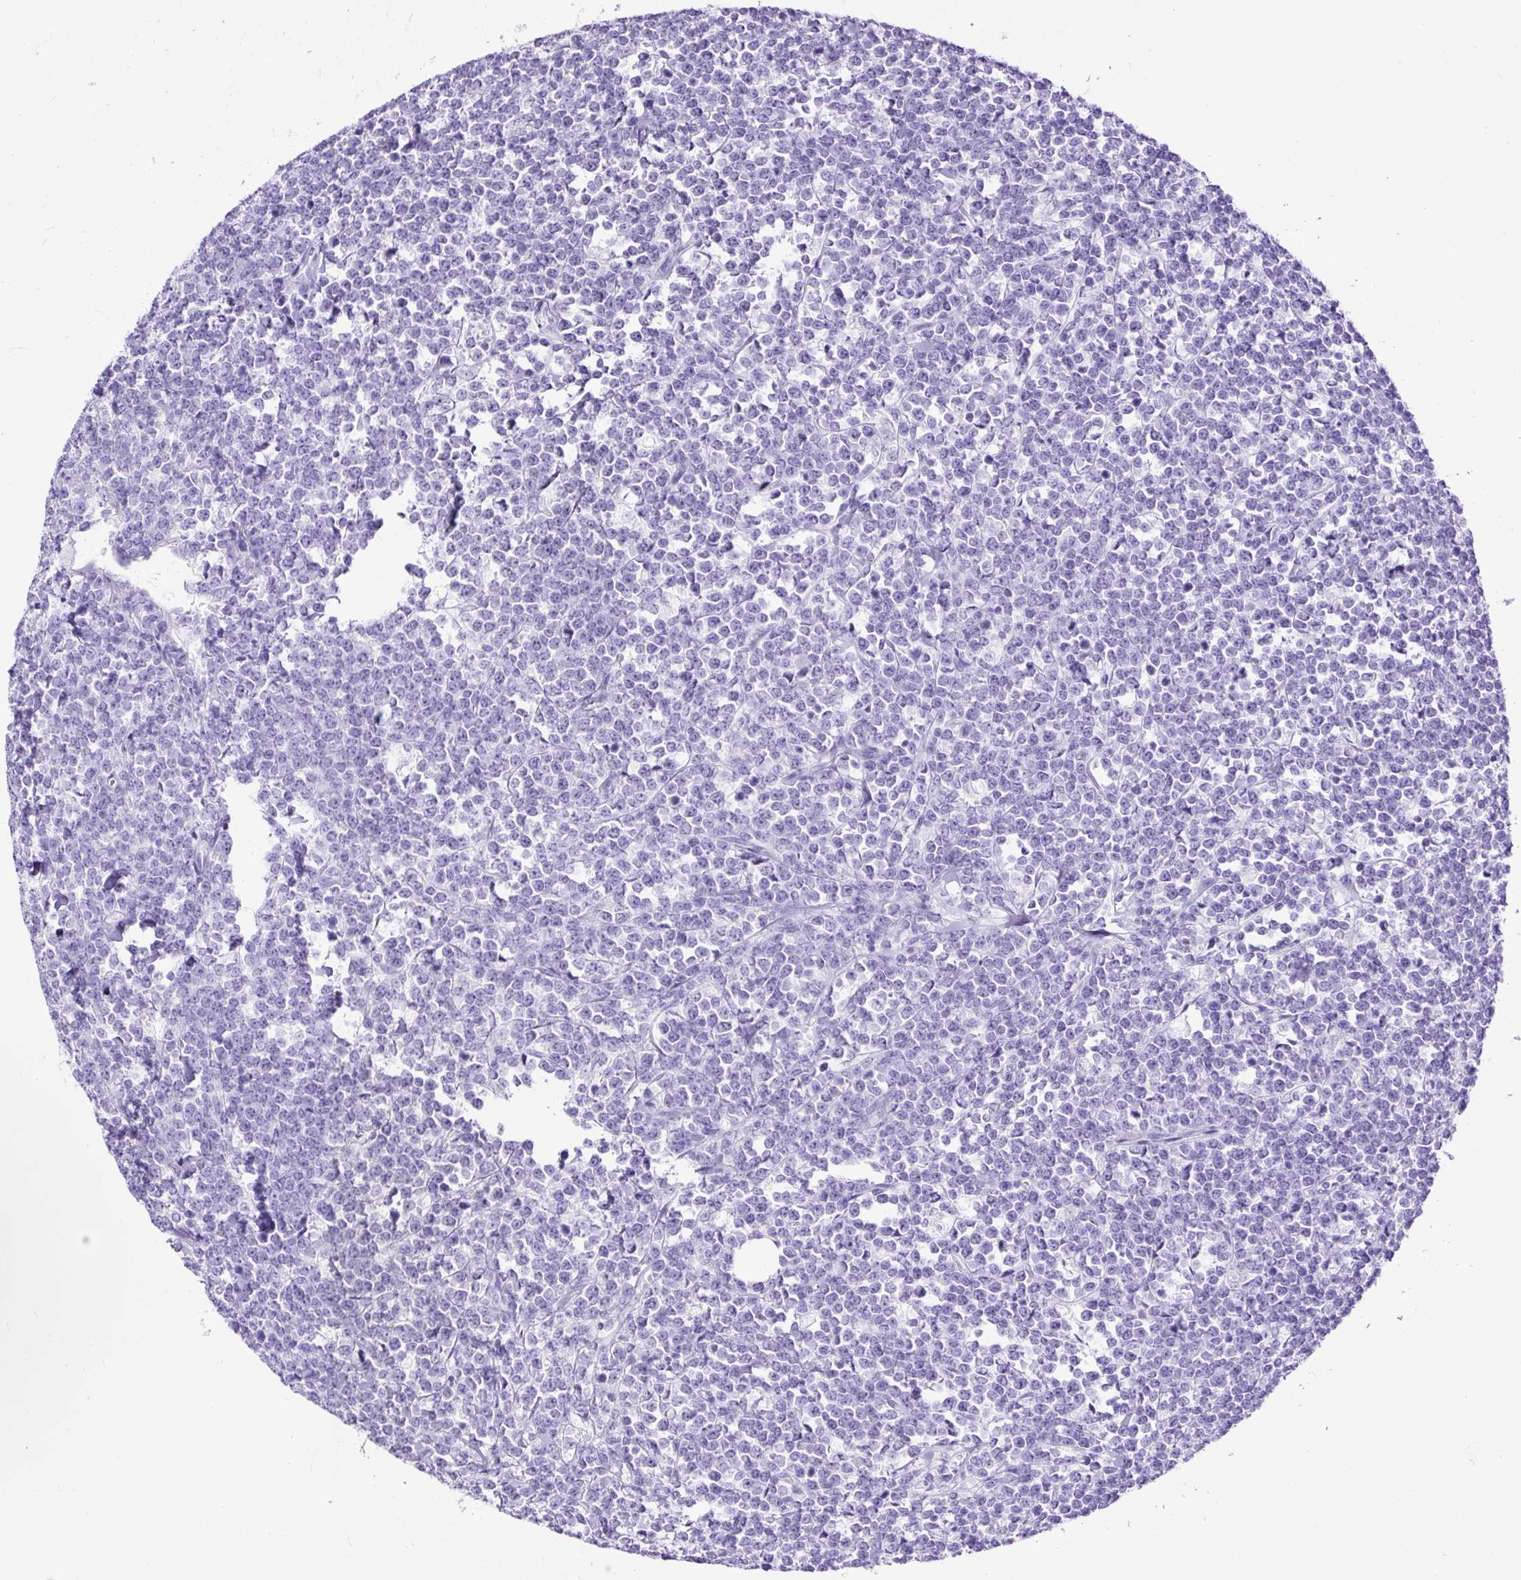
{"staining": {"intensity": "negative", "quantity": "none", "location": "none"}, "tissue": "lymphoma", "cell_type": "Tumor cells", "image_type": "cancer", "snomed": [{"axis": "morphology", "description": "Malignant lymphoma, non-Hodgkin's type, High grade"}, {"axis": "topography", "description": "Small intestine"}, {"axis": "topography", "description": "Colon"}], "caption": "The photomicrograph exhibits no staining of tumor cells in lymphoma.", "gene": "CEL", "patient": {"sex": "male", "age": 8}}